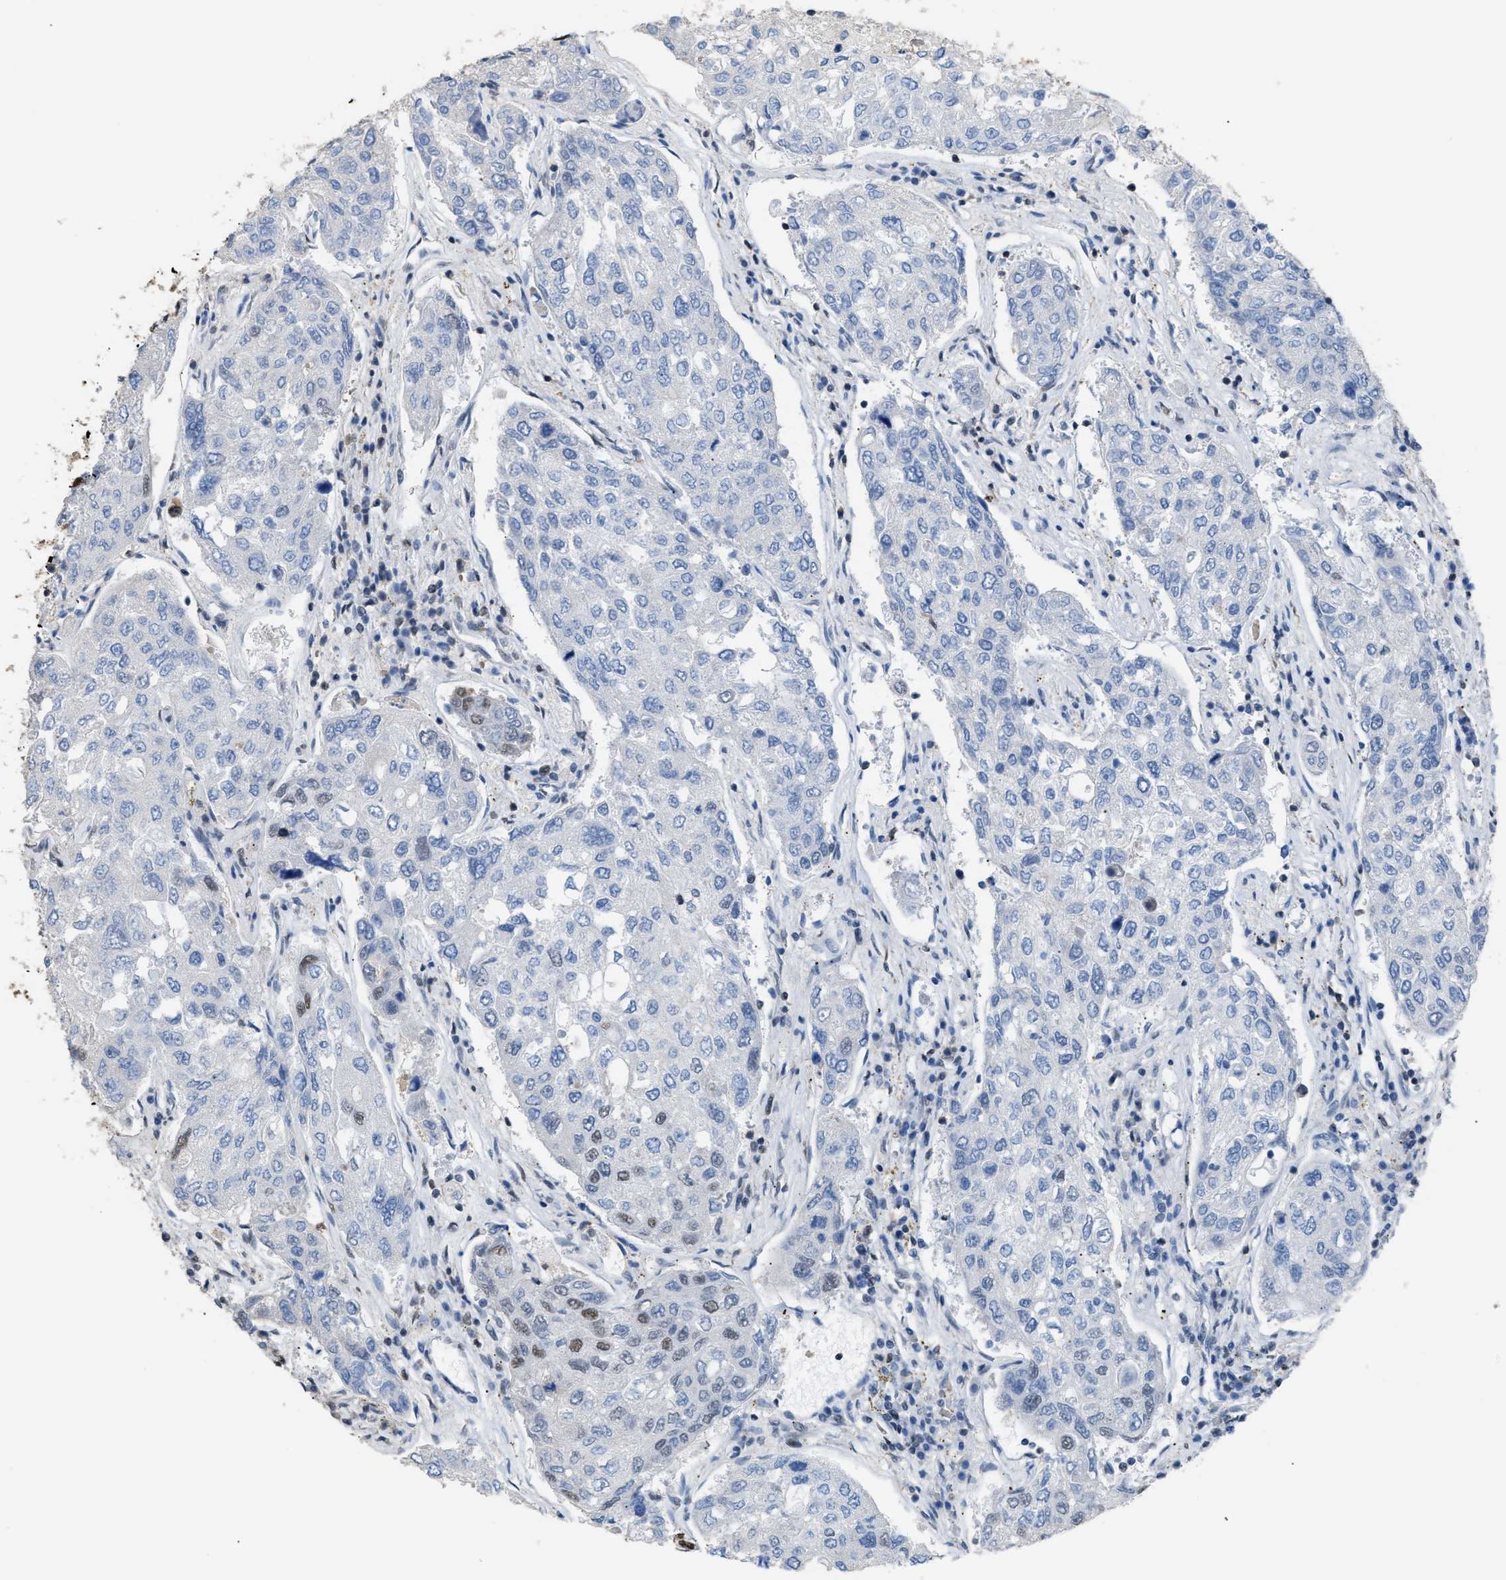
{"staining": {"intensity": "moderate", "quantity": "<25%", "location": "nuclear"}, "tissue": "urothelial cancer", "cell_type": "Tumor cells", "image_type": "cancer", "snomed": [{"axis": "morphology", "description": "Urothelial carcinoma, High grade"}, {"axis": "topography", "description": "Lymph node"}, {"axis": "topography", "description": "Urinary bladder"}], "caption": "A brown stain highlights moderate nuclear staining of a protein in urothelial cancer tumor cells.", "gene": "CCAR2", "patient": {"sex": "male", "age": 51}}